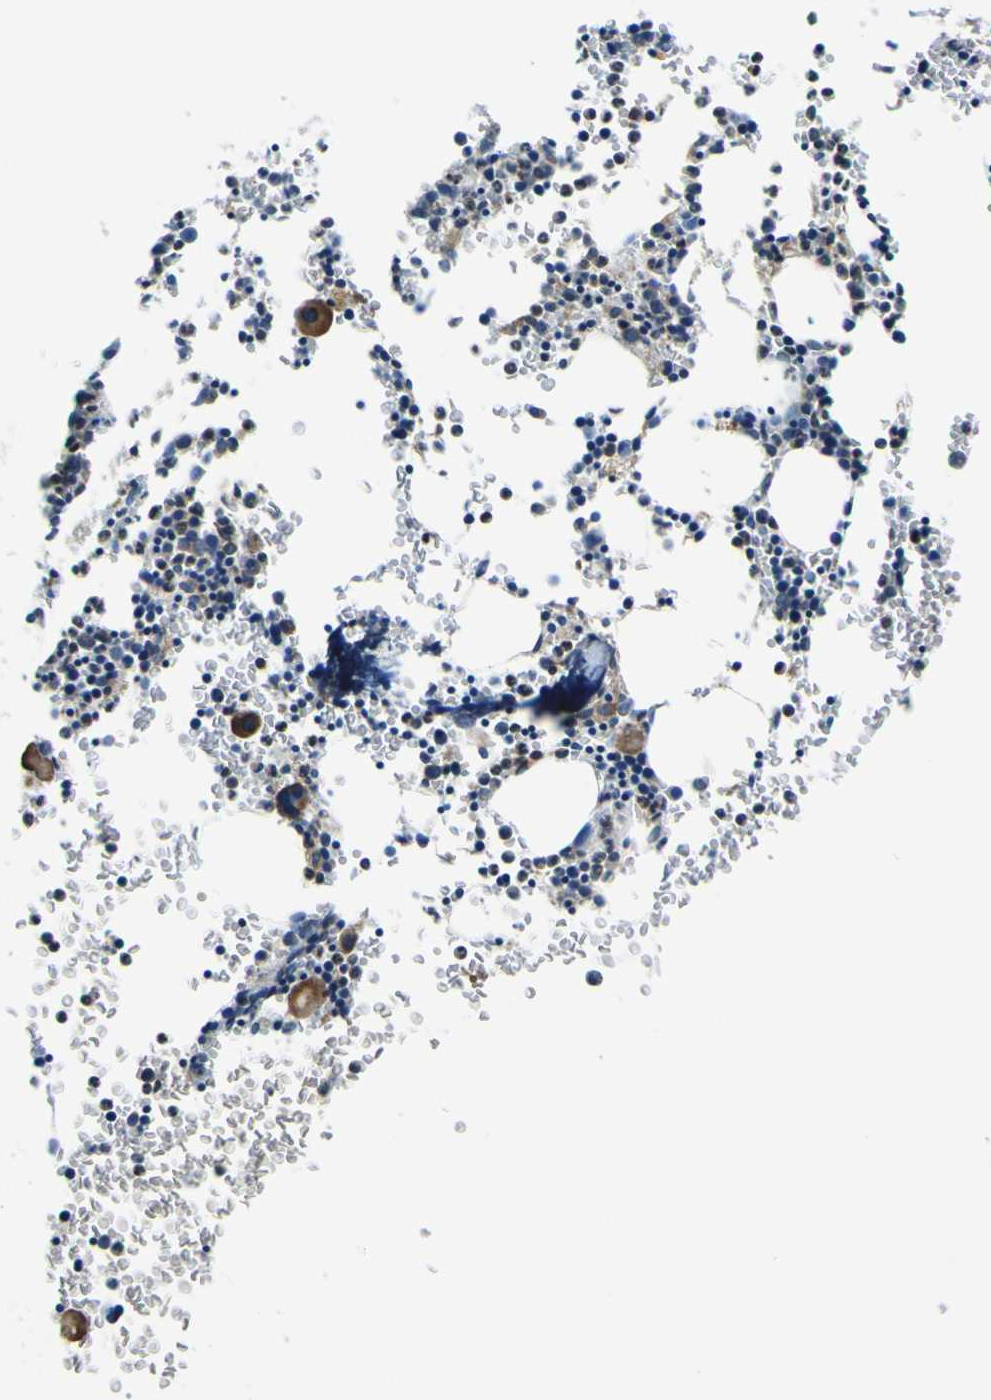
{"staining": {"intensity": "moderate", "quantity": "25%-75%", "location": "cytoplasmic/membranous"}, "tissue": "bone marrow", "cell_type": "Hematopoietic cells", "image_type": "normal", "snomed": [{"axis": "morphology", "description": "Normal tissue, NOS"}, {"axis": "morphology", "description": "Inflammation, NOS"}, {"axis": "topography", "description": "Bone marrow"}], "caption": "Brown immunohistochemical staining in normal human bone marrow demonstrates moderate cytoplasmic/membranous staining in about 25%-75% of hematopoietic cells. (DAB IHC with brightfield microscopy, high magnification).", "gene": "STIM1", "patient": {"sex": "female", "age": 61}}